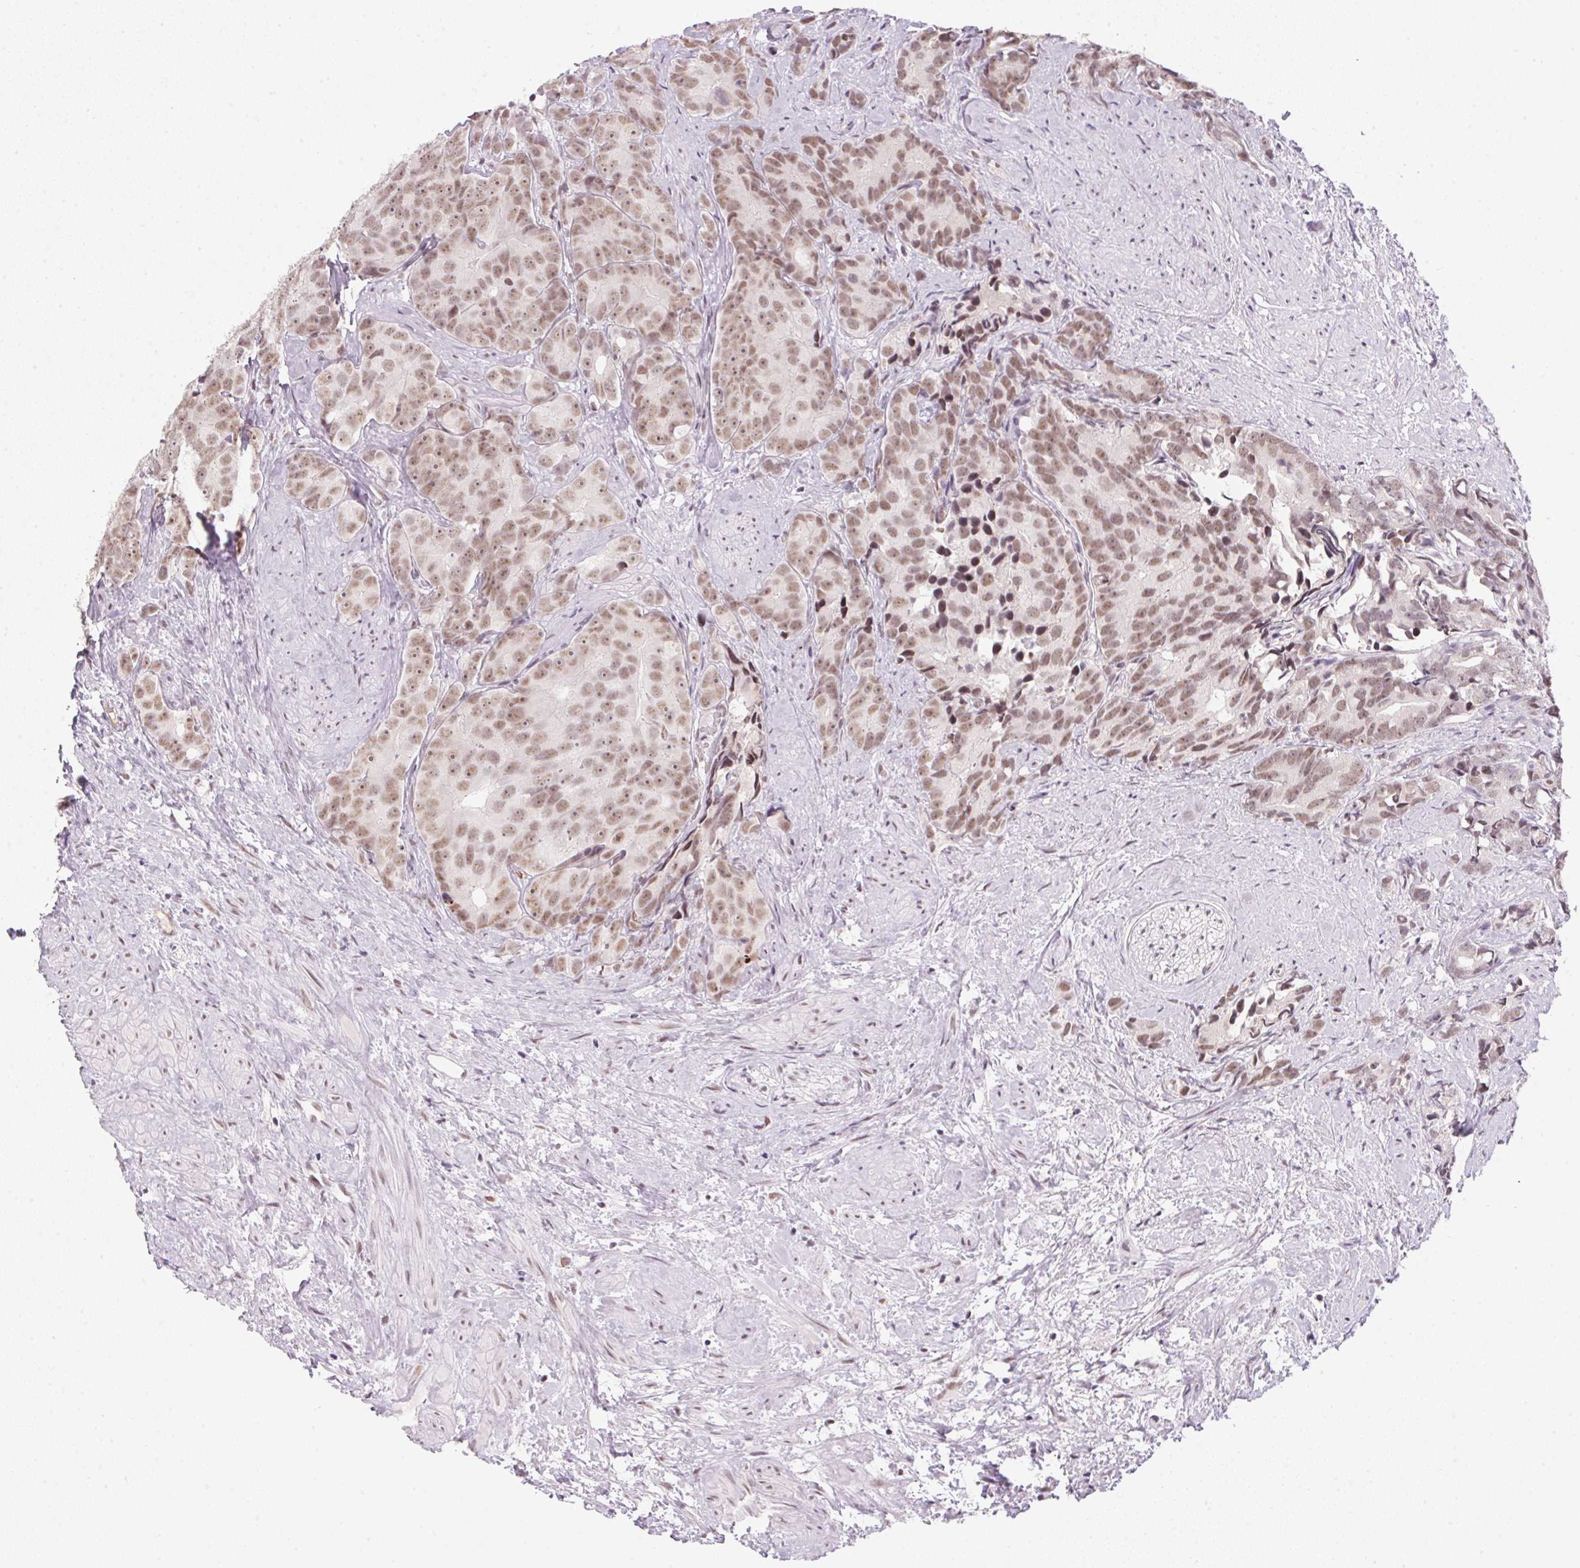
{"staining": {"intensity": "moderate", "quantity": "25%-75%", "location": "nuclear"}, "tissue": "prostate cancer", "cell_type": "Tumor cells", "image_type": "cancer", "snomed": [{"axis": "morphology", "description": "Adenocarcinoma, High grade"}, {"axis": "topography", "description": "Prostate"}], "caption": "Prostate cancer stained with a brown dye displays moderate nuclear positive expression in approximately 25%-75% of tumor cells.", "gene": "SRSF7", "patient": {"sex": "male", "age": 90}}